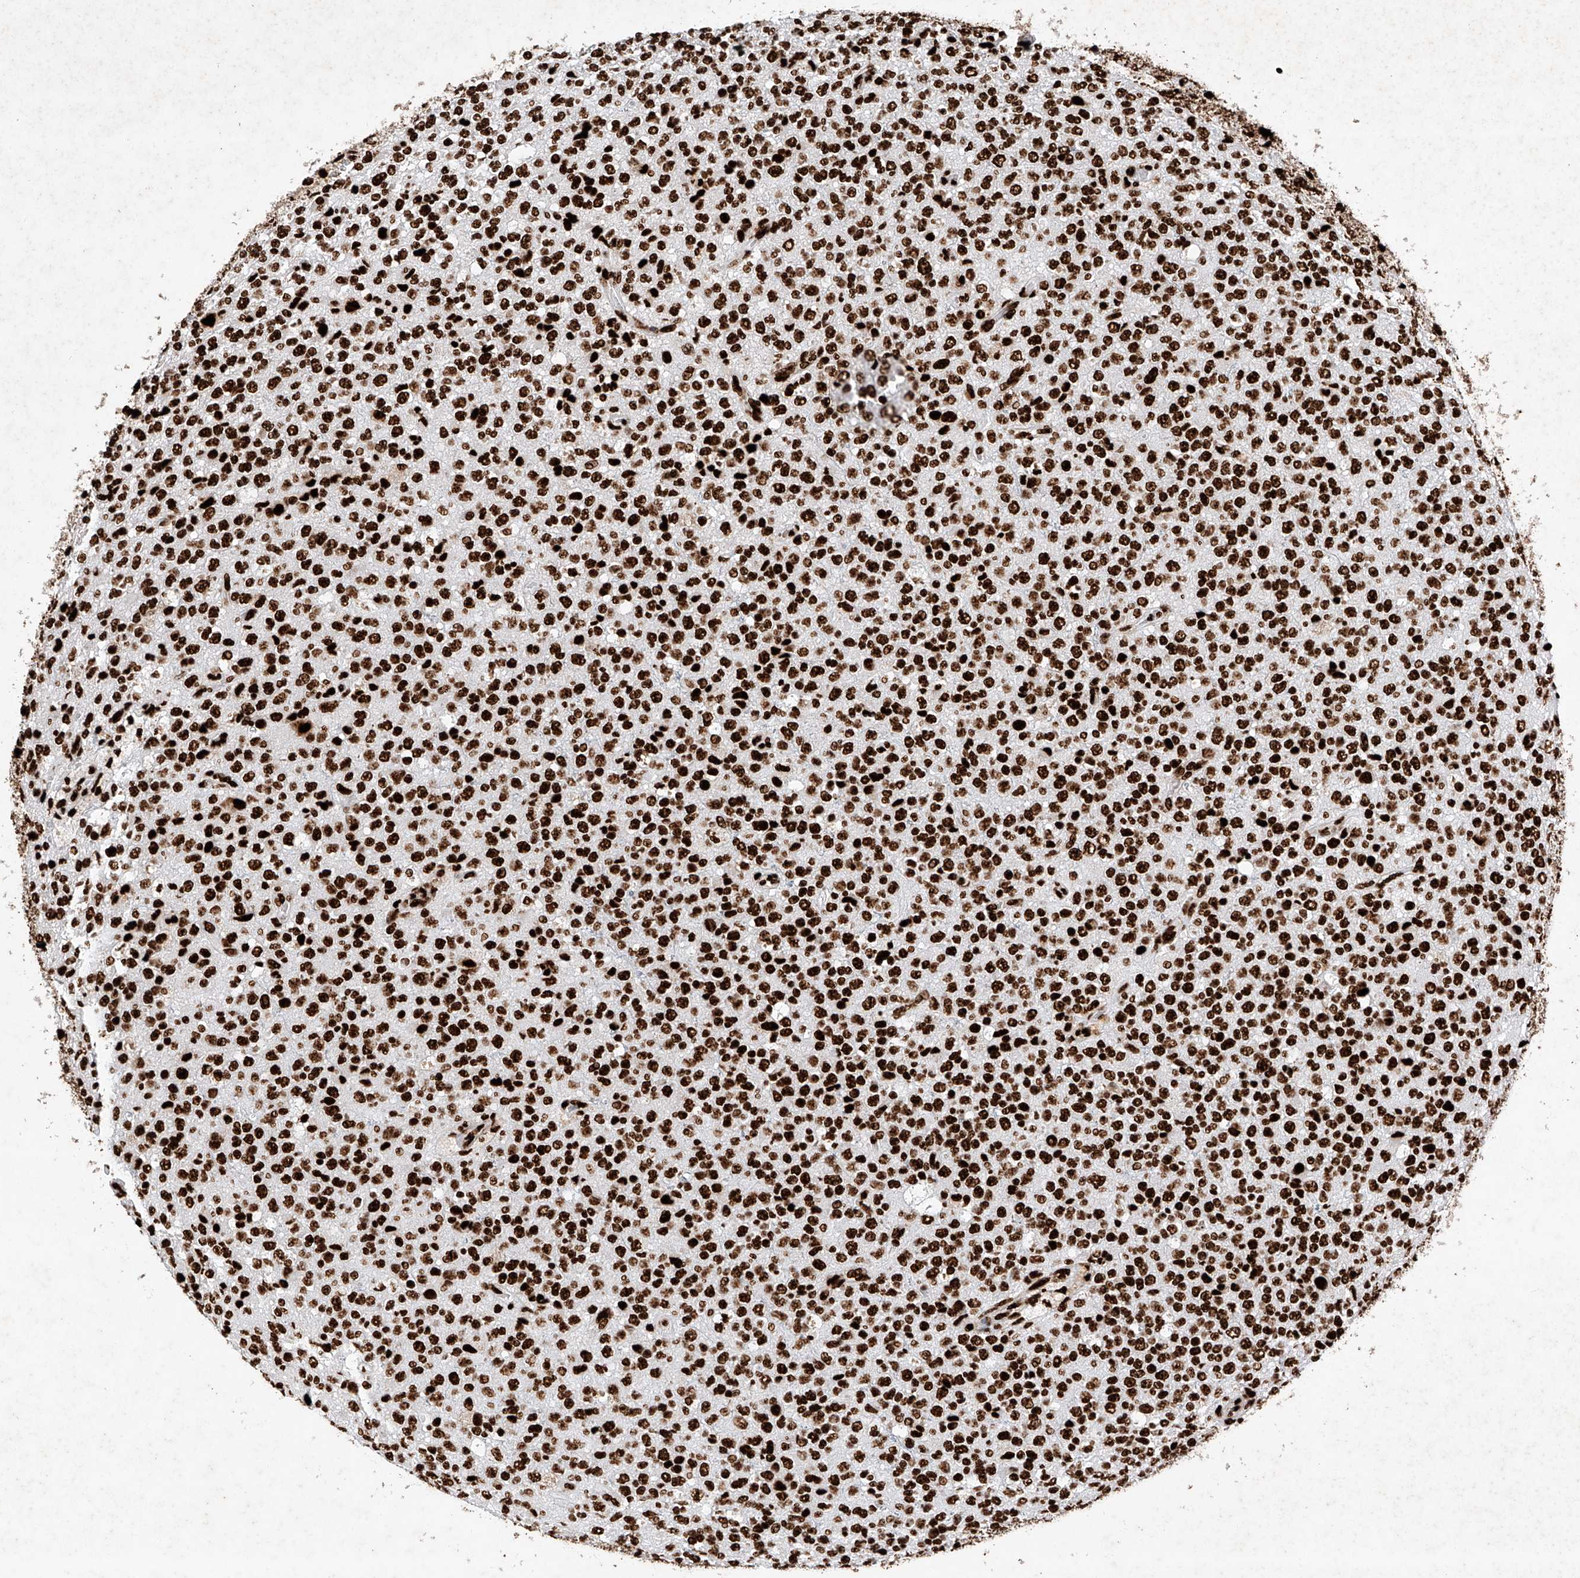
{"staining": {"intensity": "strong", "quantity": ">75%", "location": "nuclear"}, "tissue": "glioma", "cell_type": "Tumor cells", "image_type": "cancer", "snomed": [{"axis": "morphology", "description": "Glioma, malignant, High grade"}, {"axis": "topography", "description": "pancreas cauda"}], "caption": "Immunohistochemical staining of human glioma demonstrates high levels of strong nuclear expression in approximately >75% of tumor cells.", "gene": "SRSF6", "patient": {"sex": "male", "age": 60}}